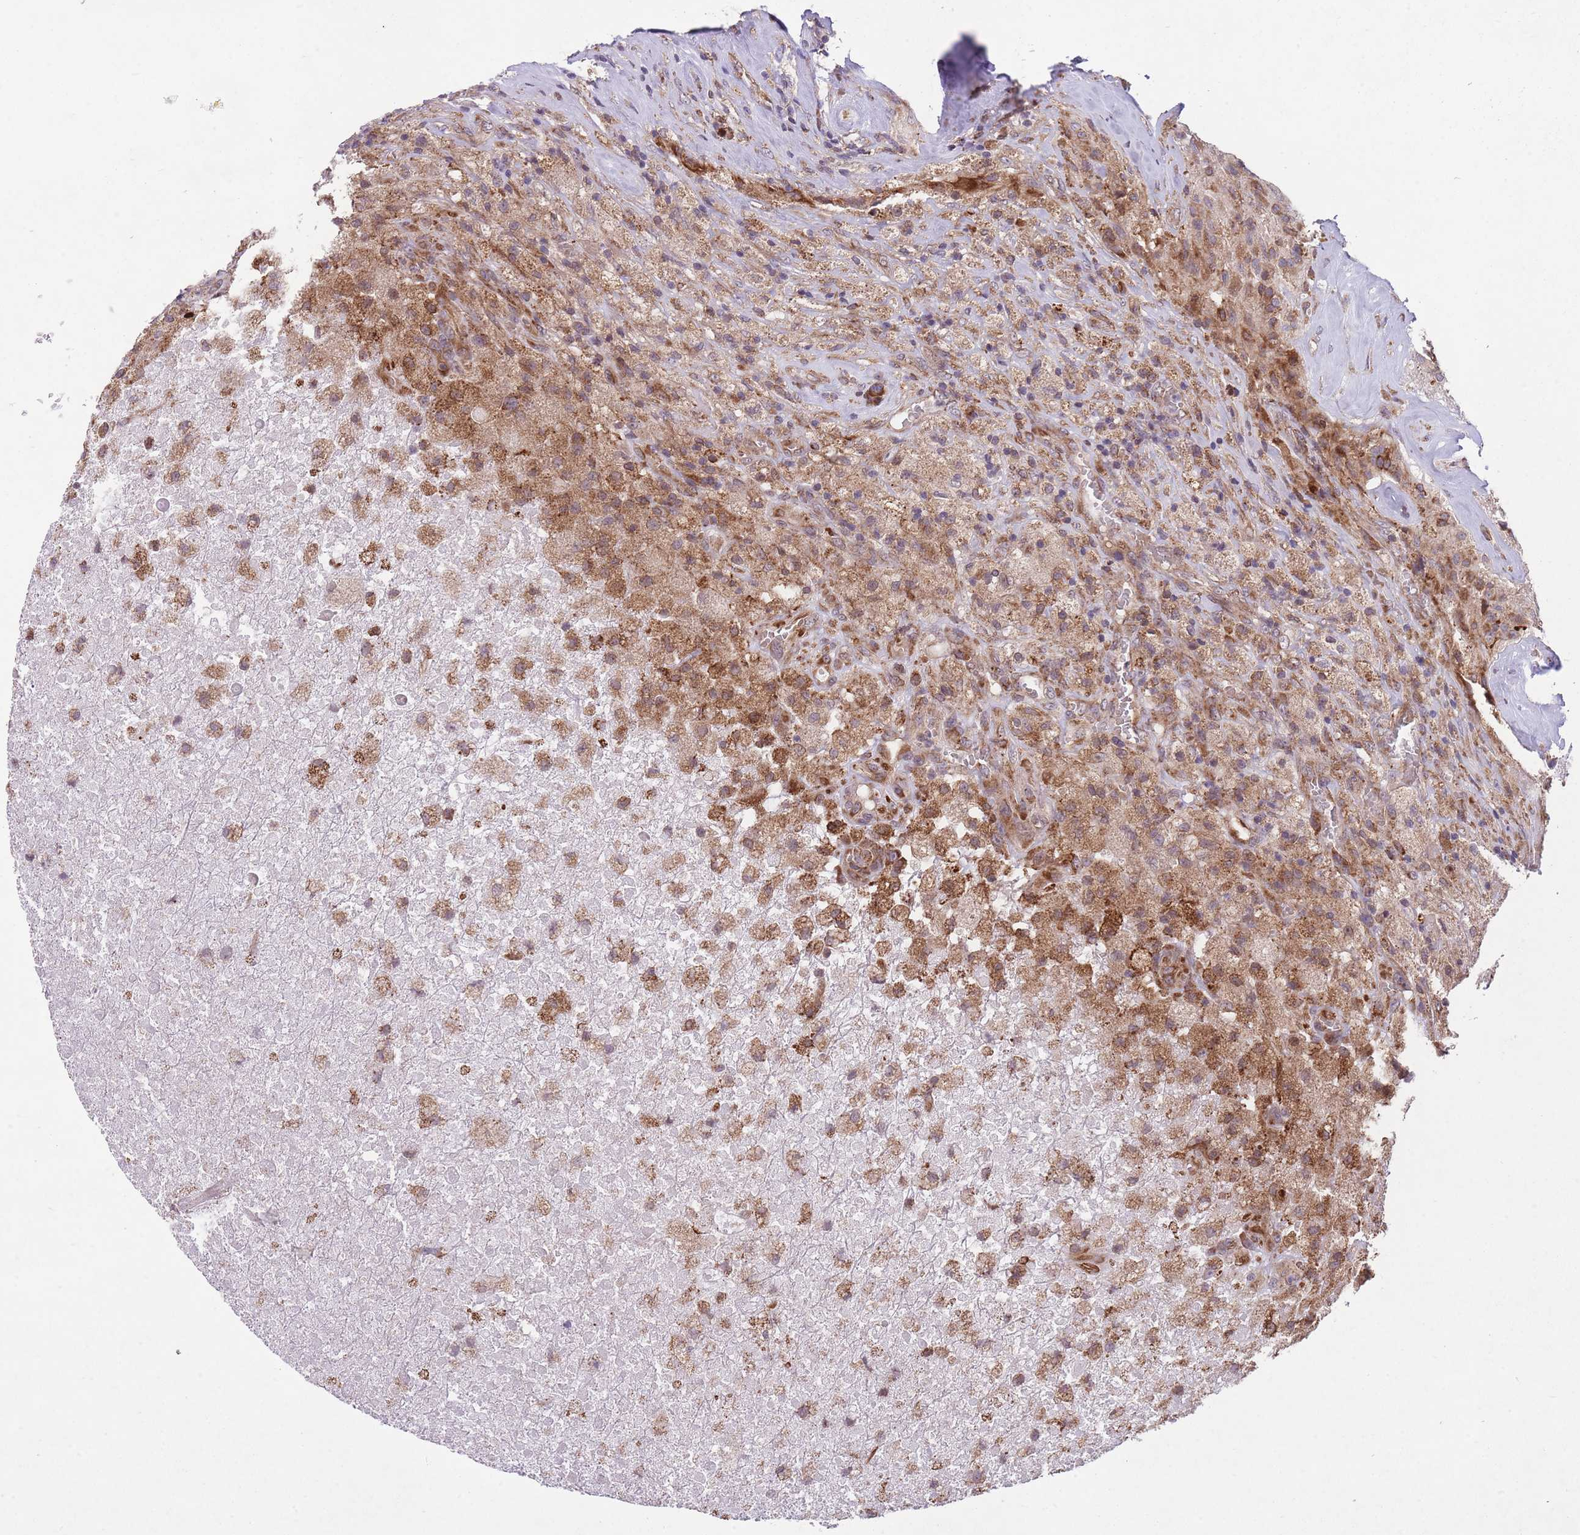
{"staining": {"intensity": "moderate", "quantity": "25%-75%", "location": "cytoplasmic/membranous"}, "tissue": "glioma", "cell_type": "Tumor cells", "image_type": "cancer", "snomed": [{"axis": "morphology", "description": "Glioma, malignant, High grade"}, {"axis": "topography", "description": "Brain"}], "caption": "Brown immunohistochemical staining in human malignant high-grade glioma shows moderate cytoplasmic/membranous staining in approximately 25%-75% of tumor cells.", "gene": "TTLL3", "patient": {"sex": "male", "age": 69}}